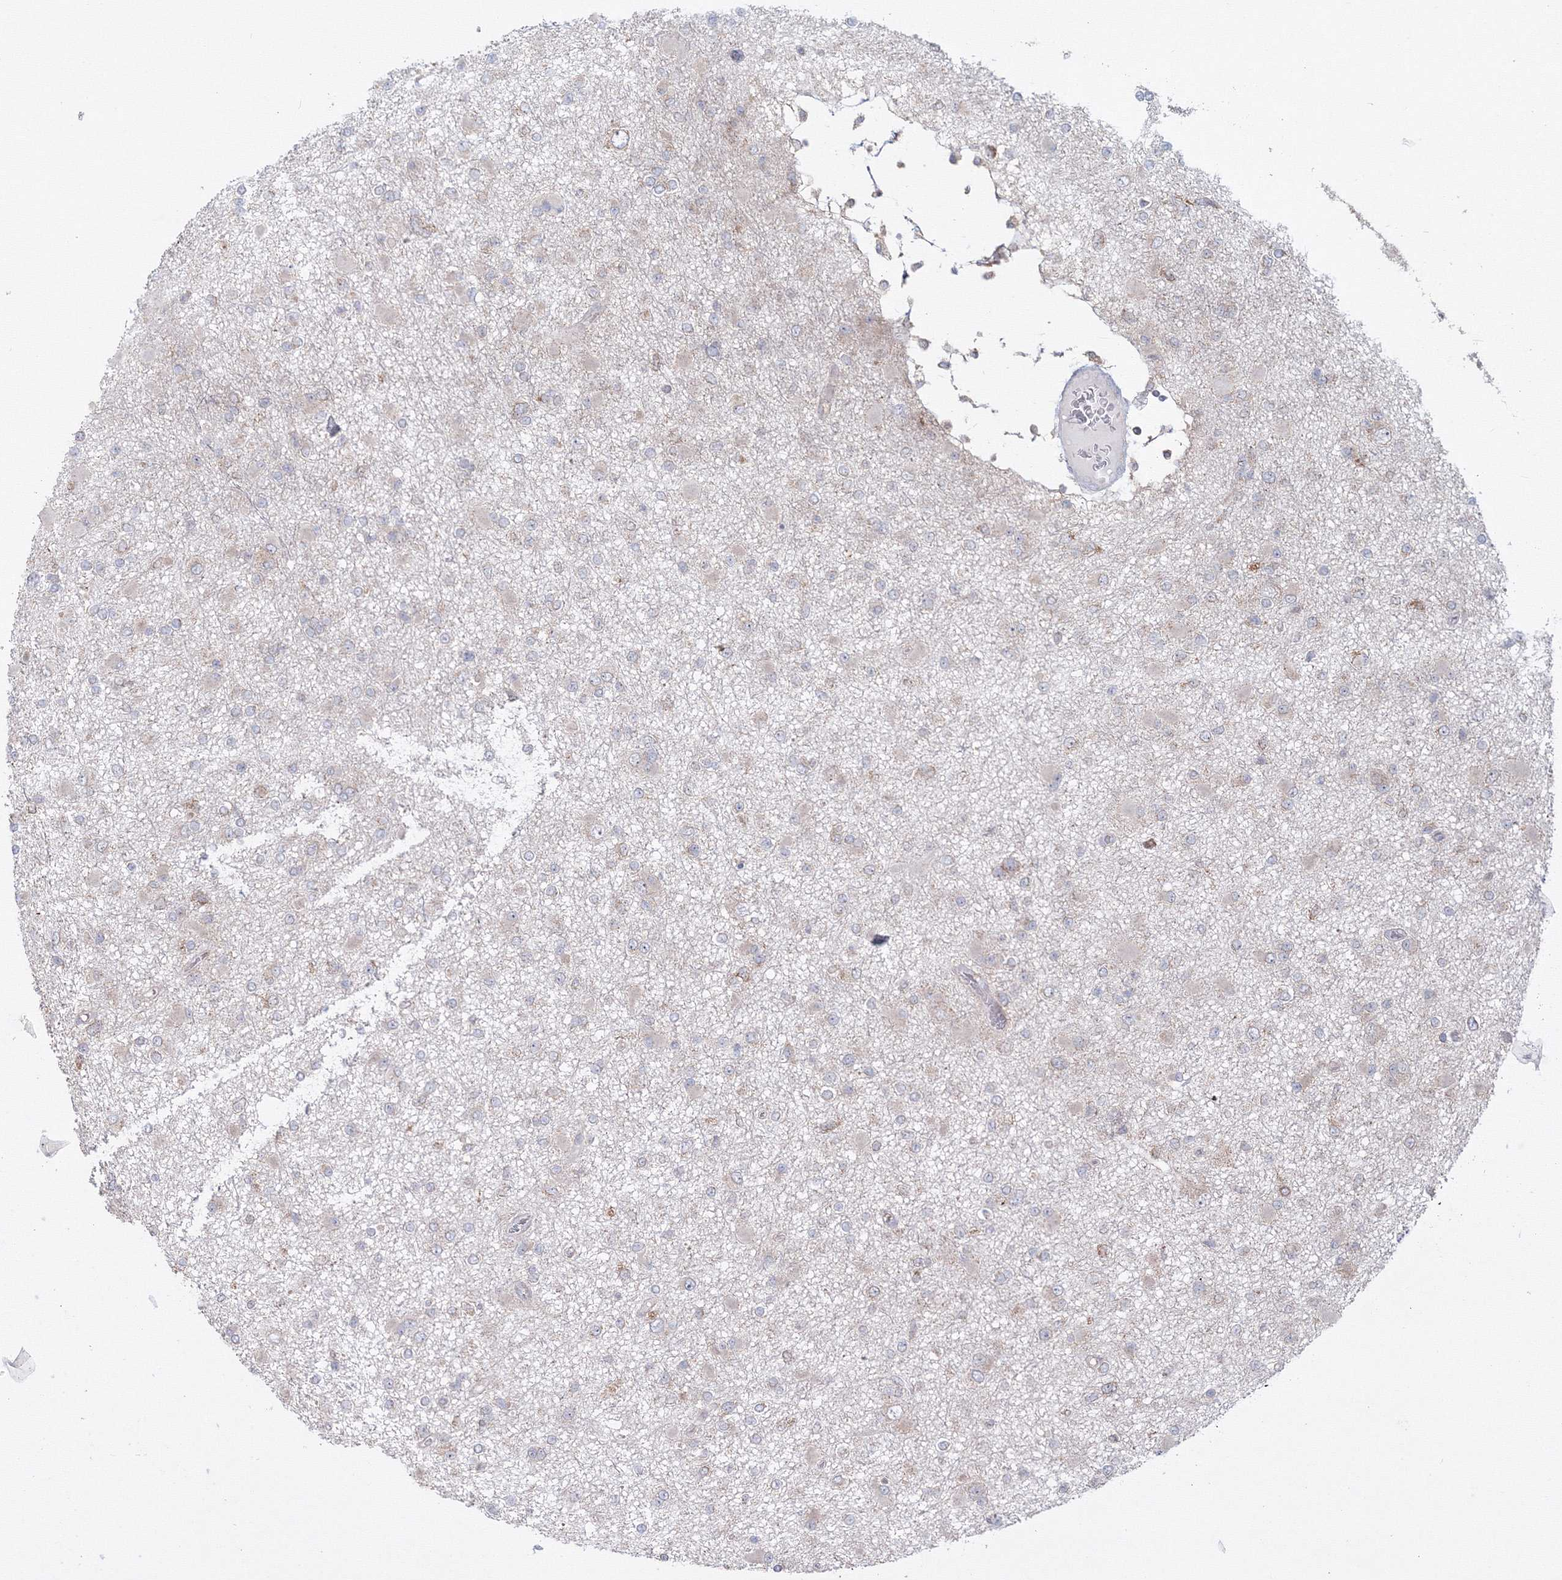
{"staining": {"intensity": "weak", "quantity": "<25%", "location": "cytoplasmic/membranous"}, "tissue": "glioma", "cell_type": "Tumor cells", "image_type": "cancer", "snomed": [{"axis": "morphology", "description": "Glioma, malignant, Low grade"}, {"axis": "topography", "description": "Brain"}], "caption": "Tumor cells are negative for protein expression in human malignant low-grade glioma. (Brightfield microscopy of DAB (3,3'-diaminobenzidine) immunohistochemistry (IHC) at high magnification).", "gene": "PEX13", "patient": {"sex": "female", "age": 22}}